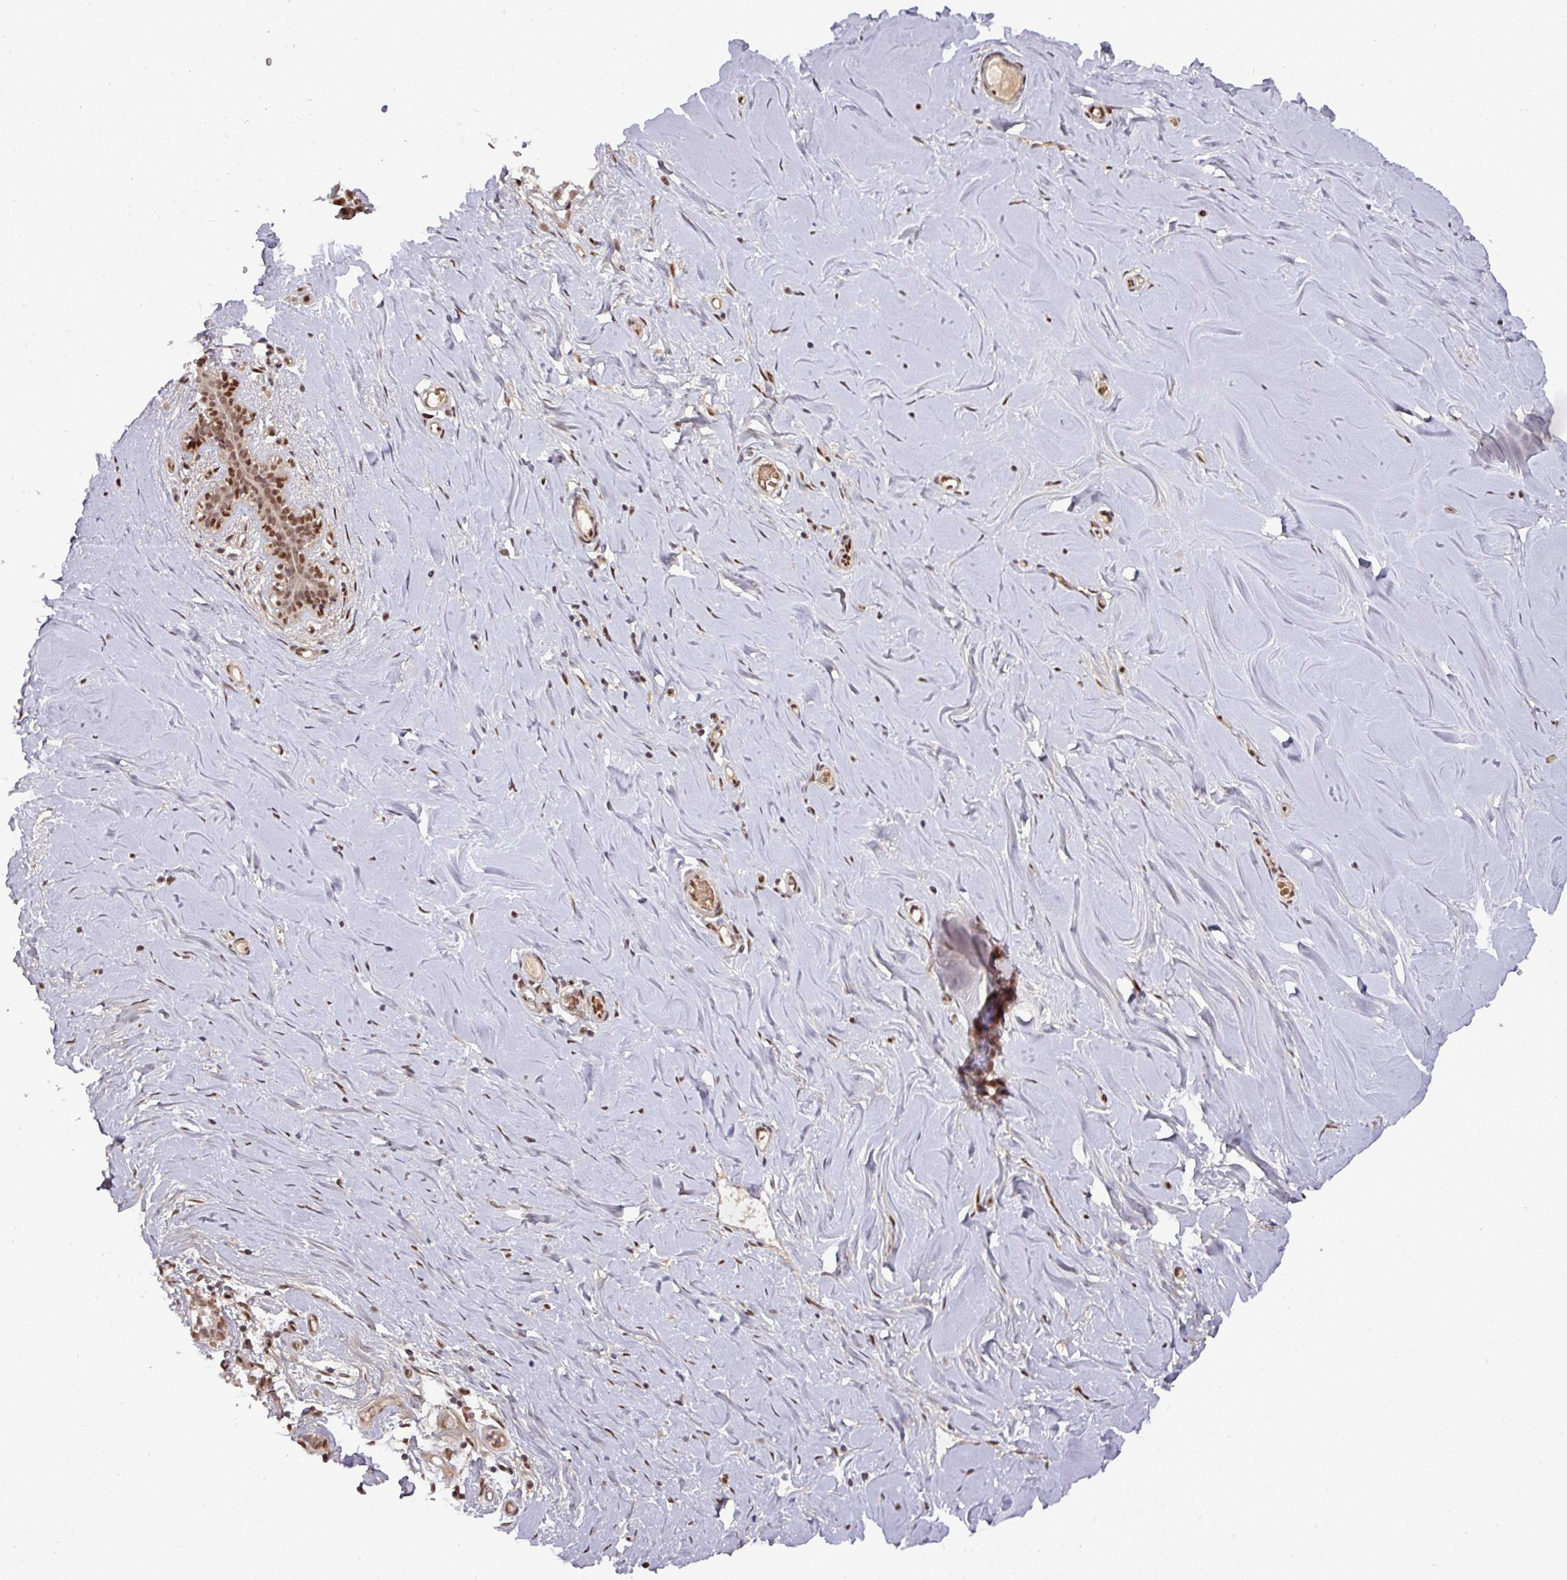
{"staining": {"intensity": "negative", "quantity": "none", "location": "none"}, "tissue": "breast", "cell_type": "Adipocytes", "image_type": "normal", "snomed": [{"axis": "morphology", "description": "Normal tissue, NOS"}, {"axis": "topography", "description": "Breast"}], "caption": "Immunohistochemistry photomicrograph of normal breast: human breast stained with DAB reveals no significant protein positivity in adipocytes.", "gene": "CIC", "patient": {"sex": "female", "age": 27}}